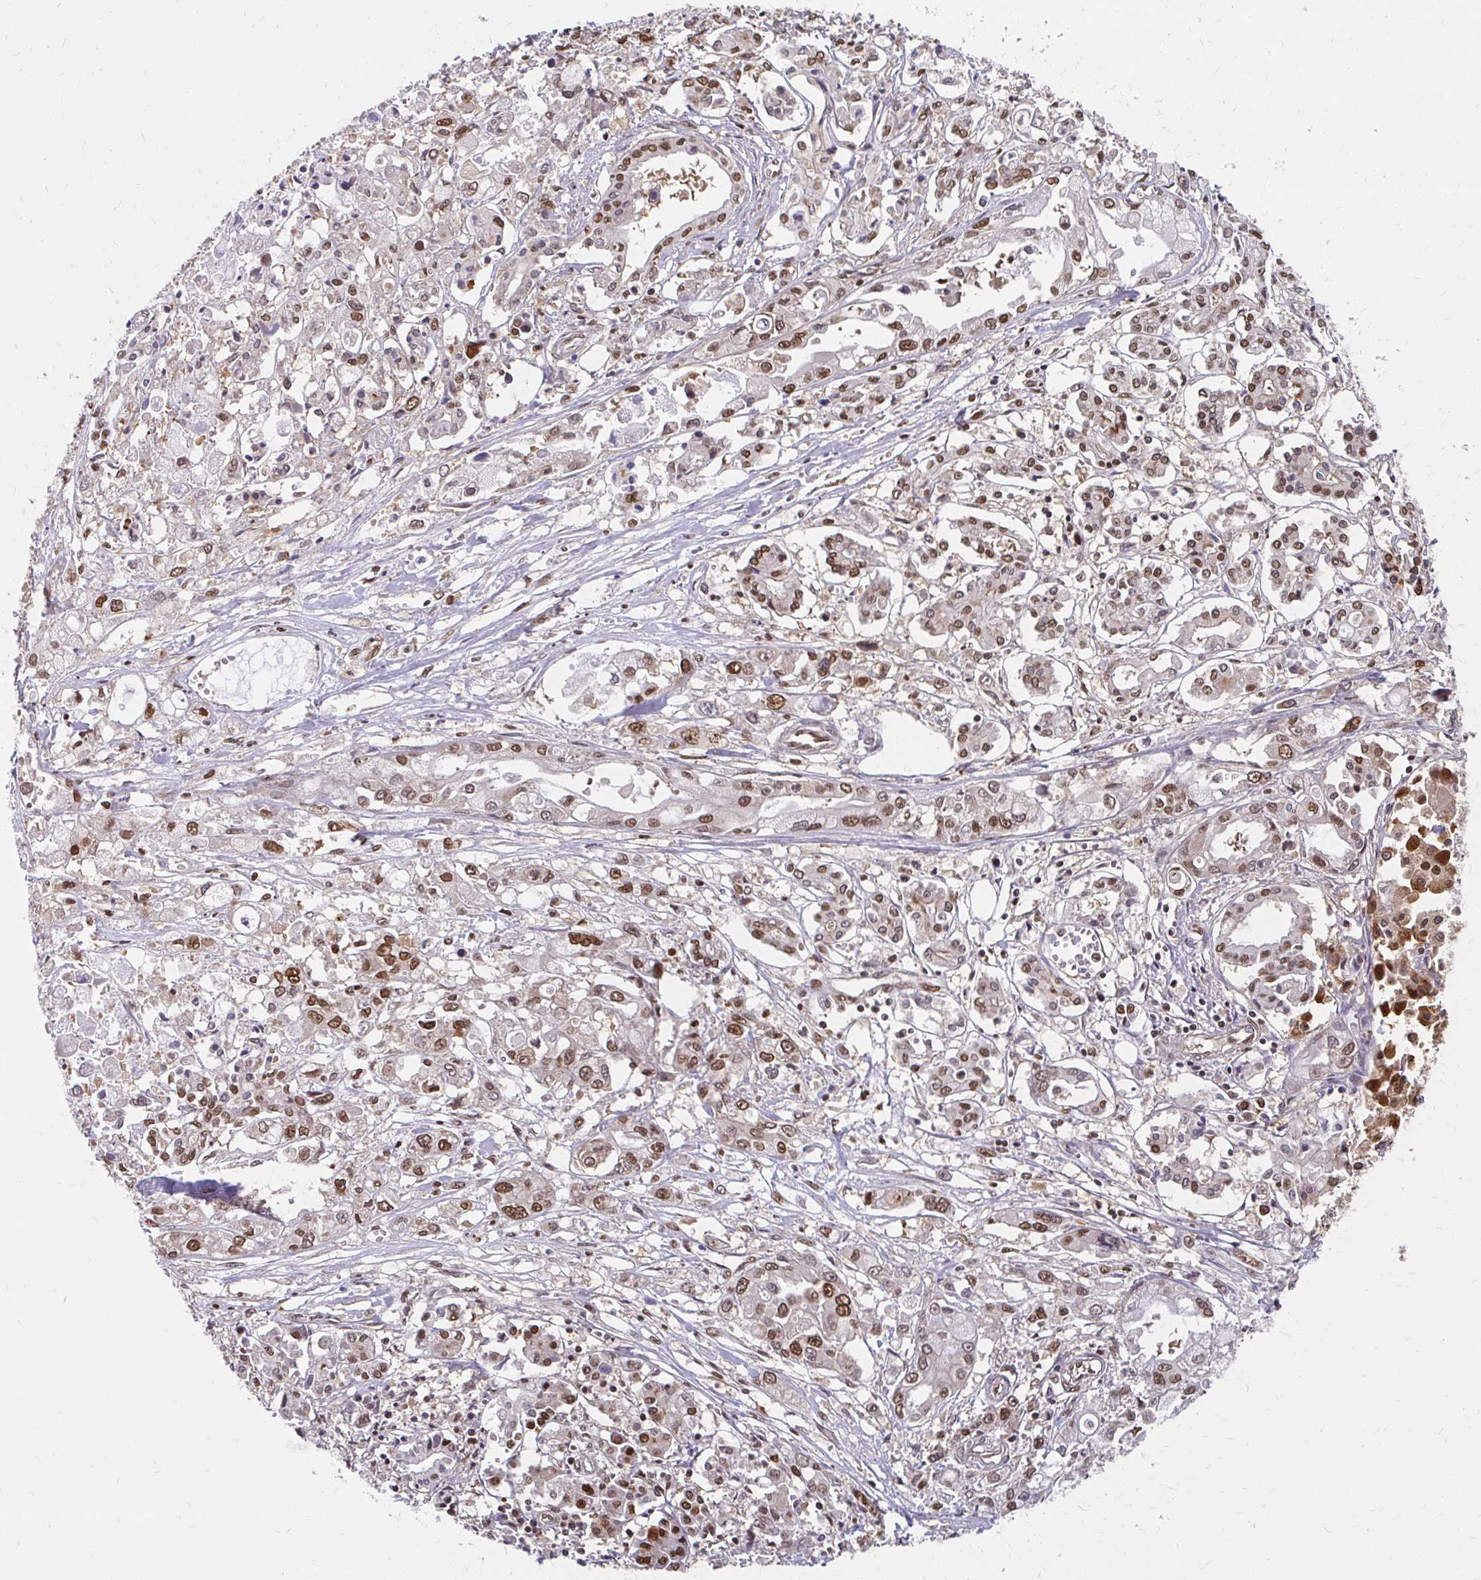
{"staining": {"intensity": "moderate", "quantity": ">75%", "location": "cytoplasmic/membranous,nuclear"}, "tissue": "pancreatic cancer", "cell_type": "Tumor cells", "image_type": "cancer", "snomed": [{"axis": "morphology", "description": "Adenocarcinoma, NOS"}, {"axis": "topography", "description": "Pancreas"}], "caption": "Human pancreatic adenocarcinoma stained for a protein (brown) reveals moderate cytoplasmic/membranous and nuclear positive positivity in approximately >75% of tumor cells.", "gene": "XPO1", "patient": {"sex": "male", "age": 71}}